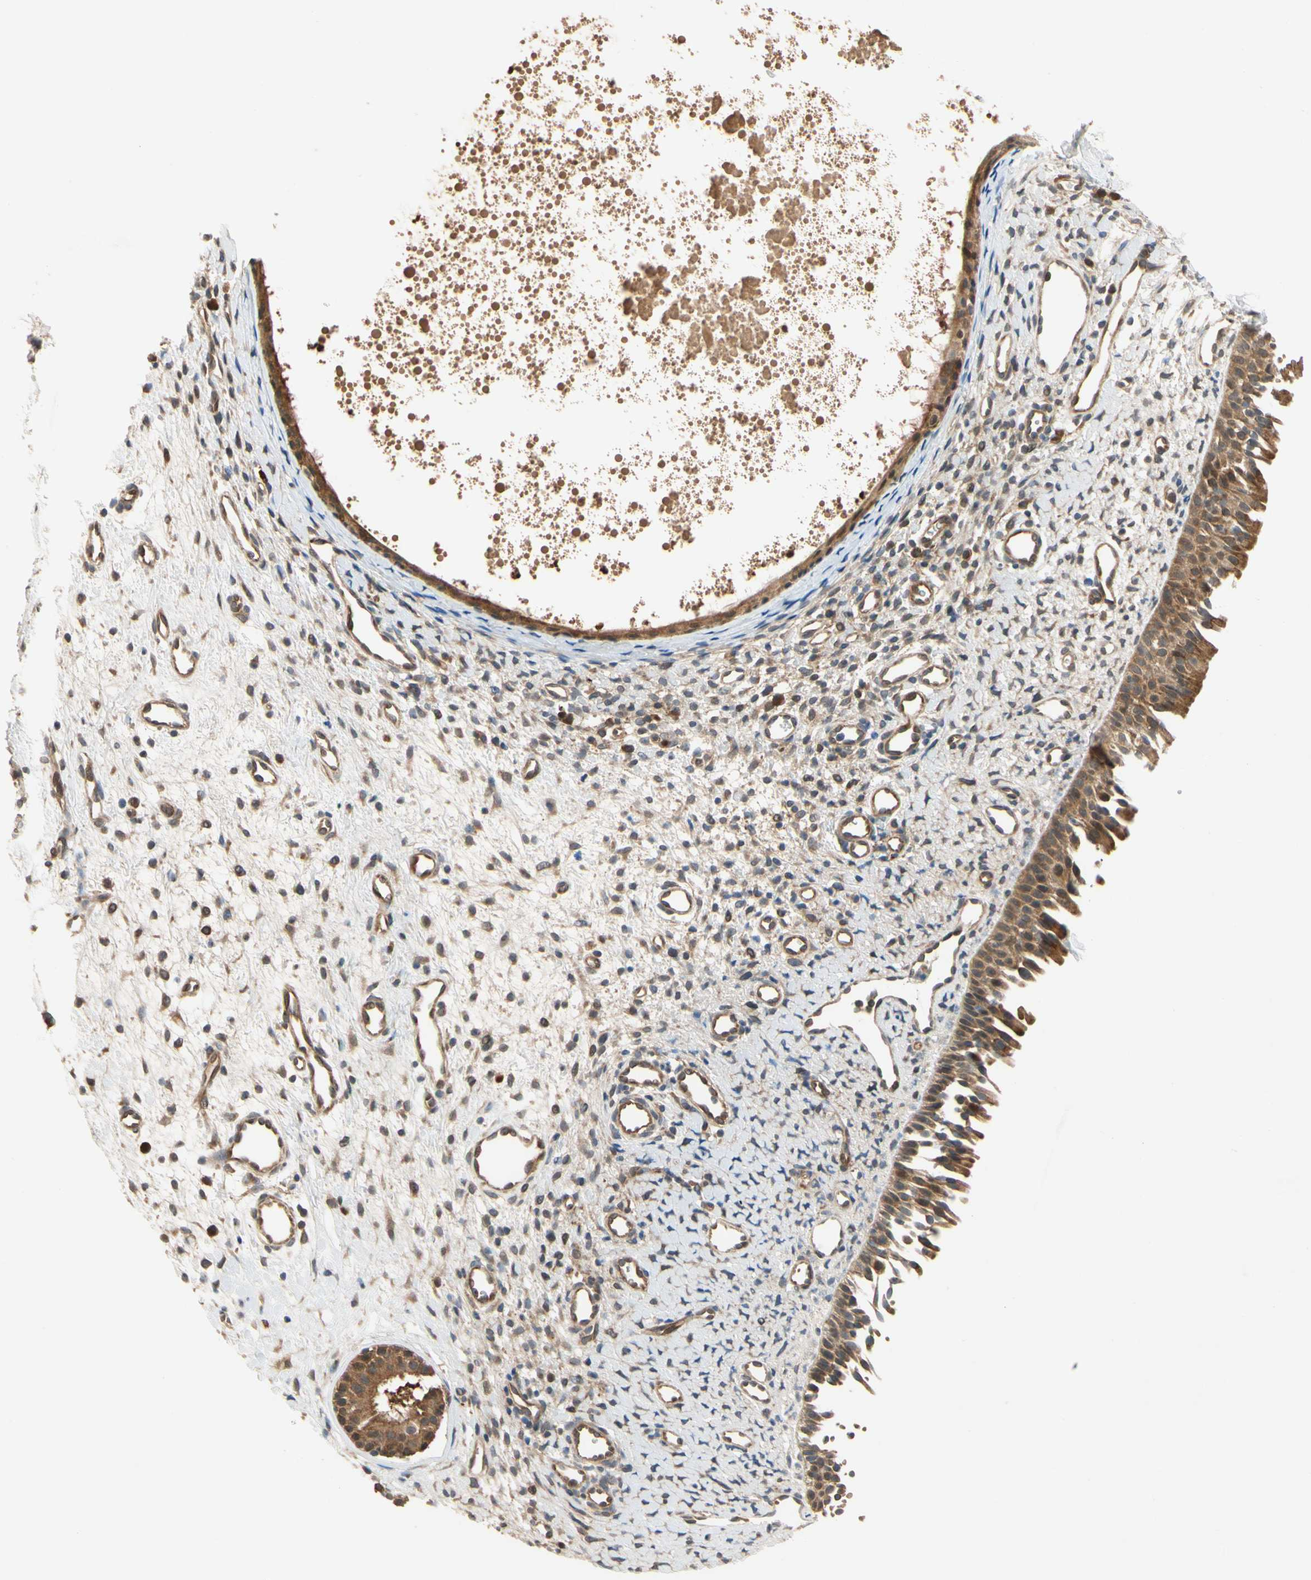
{"staining": {"intensity": "strong", "quantity": ">75%", "location": "cytoplasmic/membranous"}, "tissue": "nasopharynx", "cell_type": "Respiratory epithelial cells", "image_type": "normal", "snomed": [{"axis": "morphology", "description": "Normal tissue, NOS"}, {"axis": "topography", "description": "Nasopharynx"}], "caption": "A high amount of strong cytoplasmic/membranous positivity is appreciated in about >75% of respiratory epithelial cells in unremarkable nasopharynx.", "gene": "TDRP", "patient": {"sex": "male", "age": 22}}